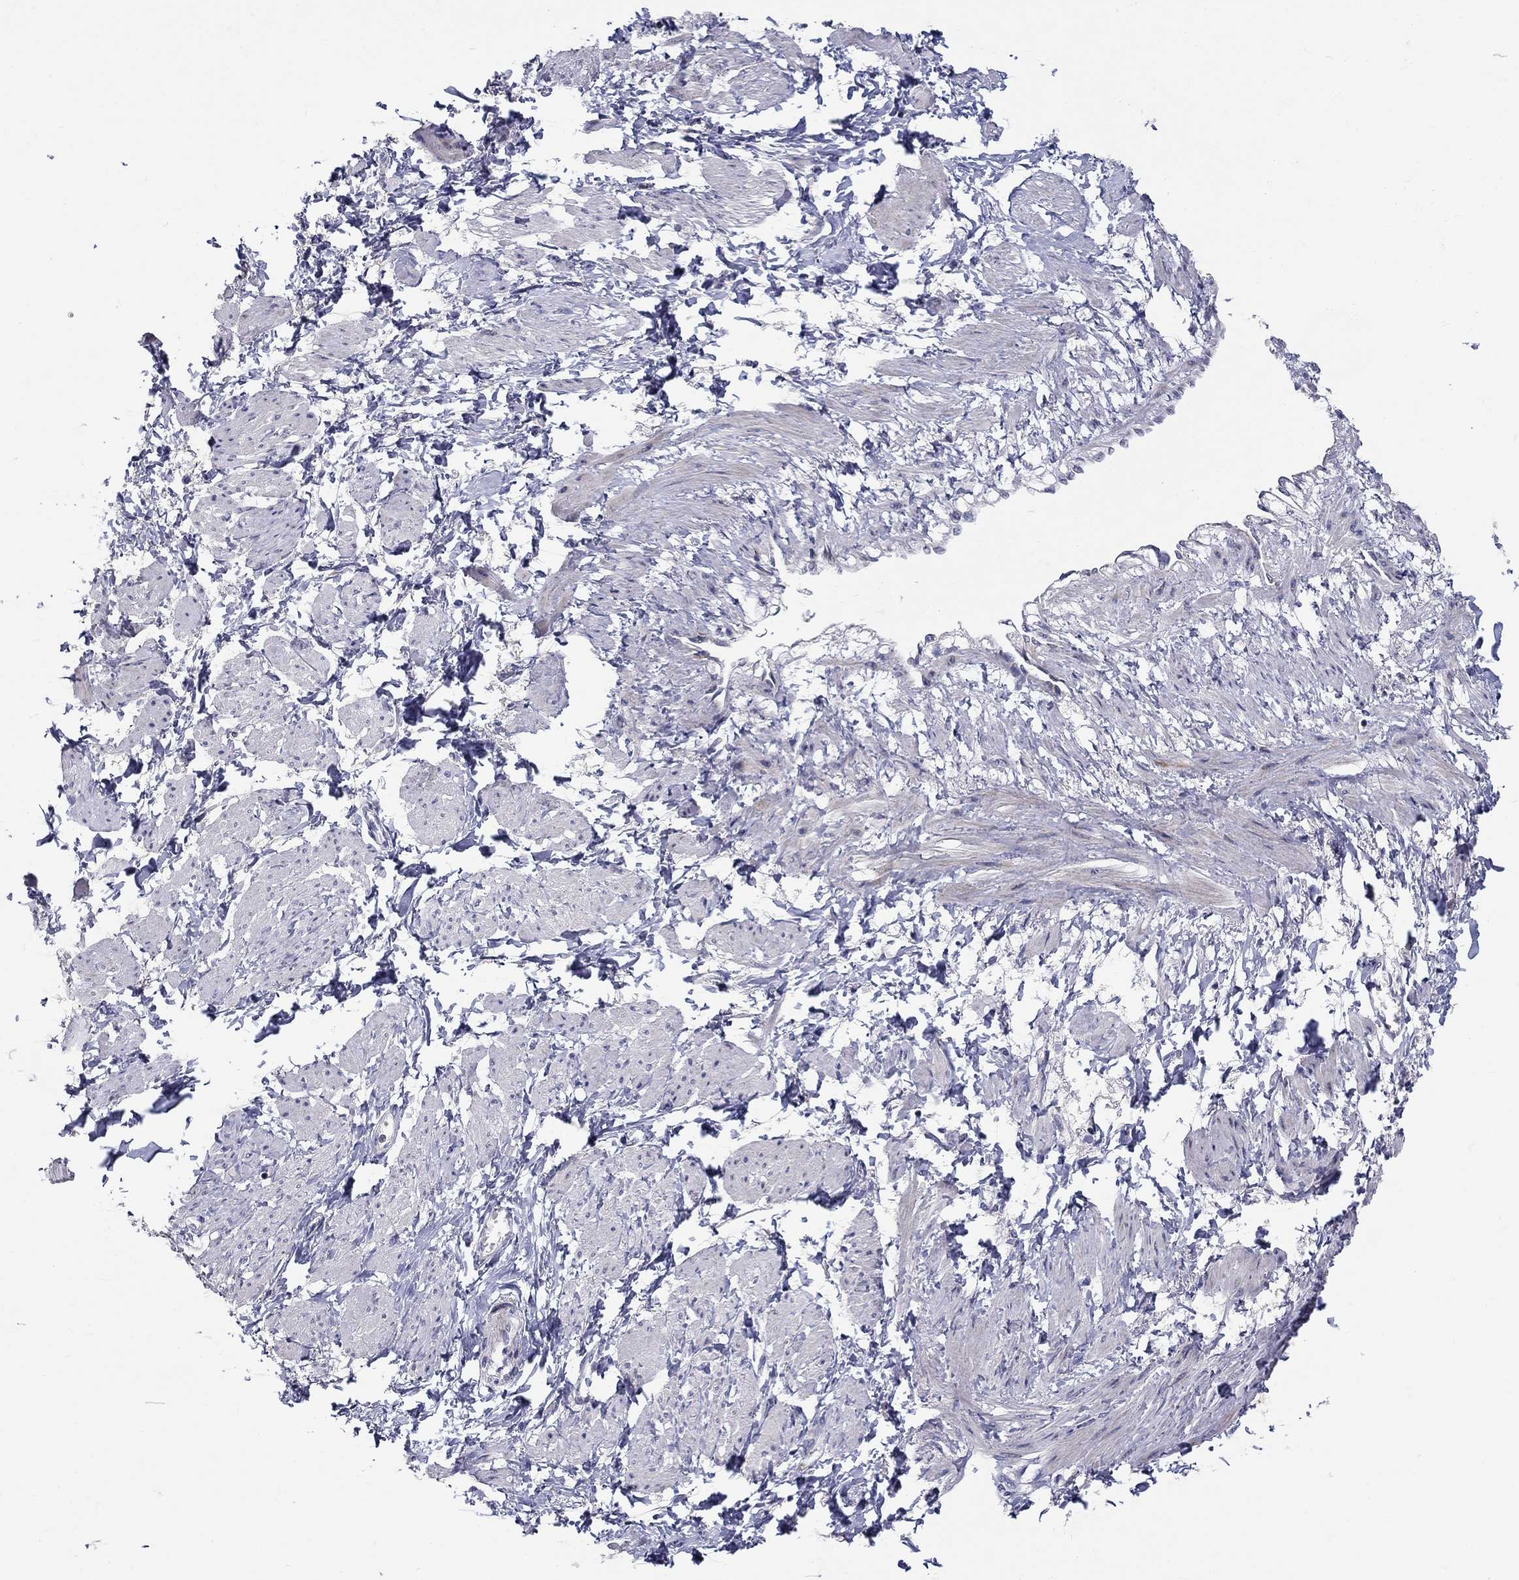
{"staining": {"intensity": "negative", "quantity": "none", "location": "none"}, "tissue": "smooth muscle", "cell_type": "Smooth muscle cells", "image_type": "normal", "snomed": [{"axis": "morphology", "description": "Normal tissue, NOS"}, {"axis": "topography", "description": "Smooth muscle"}, {"axis": "topography", "description": "Uterus"}], "caption": "Immunohistochemistry (IHC) photomicrograph of normal smooth muscle: human smooth muscle stained with DAB (3,3'-diaminobenzidine) exhibits no significant protein expression in smooth muscle cells. (Stains: DAB immunohistochemistry (IHC) with hematoxylin counter stain, Microscopy: brightfield microscopy at high magnification).", "gene": "HMX2", "patient": {"sex": "female", "age": 39}}